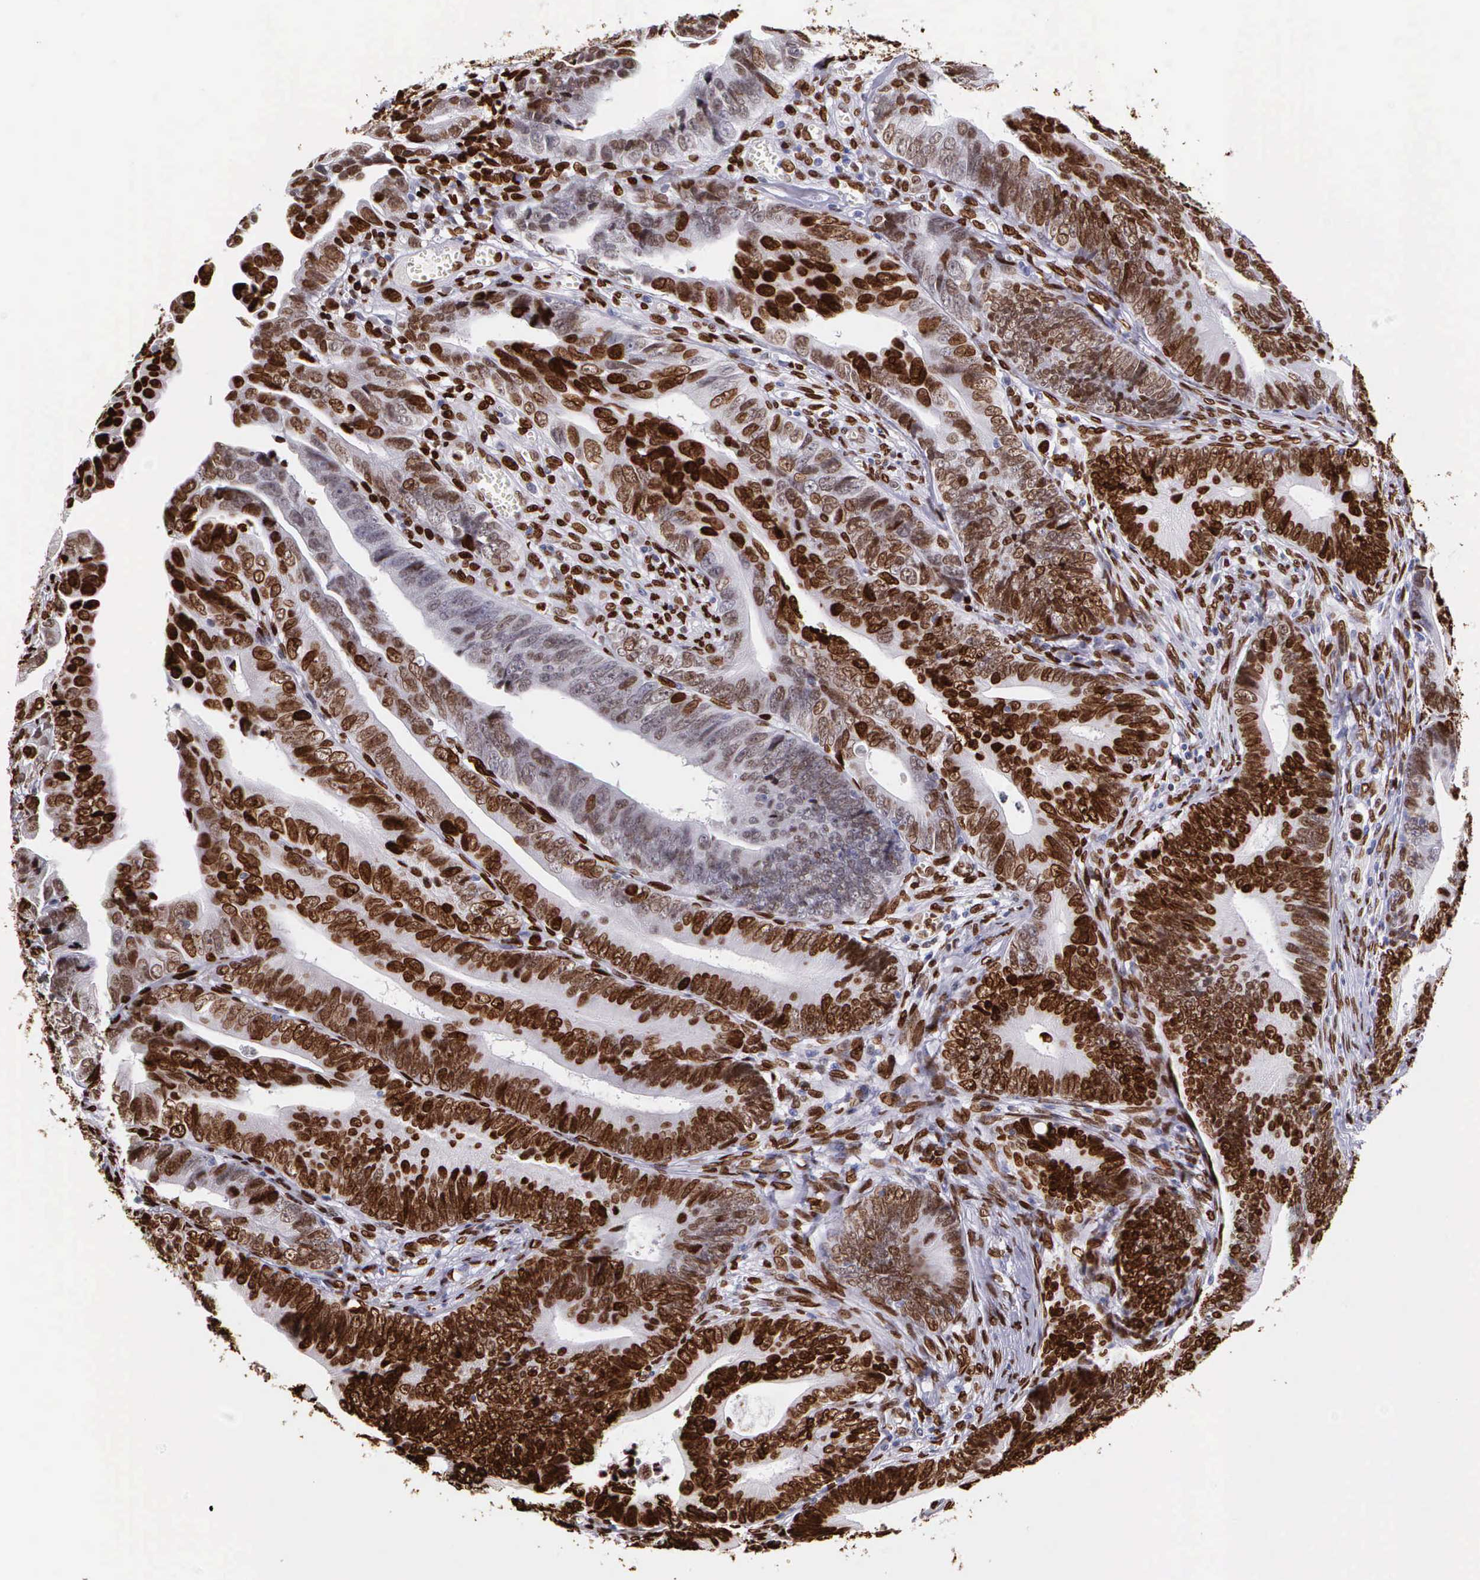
{"staining": {"intensity": "strong", "quantity": ">75%", "location": "nuclear"}, "tissue": "colorectal cancer", "cell_type": "Tumor cells", "image_type": "cancer", "snomed": [{"axis": "morphology", "description": "Adenocarcinoma, NOS"}, {"axis": "topography", "description": "Colon"}], "caption": "Strong nuclear expression is appreciated in approximately >75% of tumor cells in colorectal cancer (adenocarcinoma). The staining was performed using DAB (3,3'-diaminobenzidine) to visualize the protein expression in brown, while the nuclei were stained in blue with hematoxylin (Magnification: 20x).", "gene": "H1-0", "patient": {"sex": "female", "age": 78}}